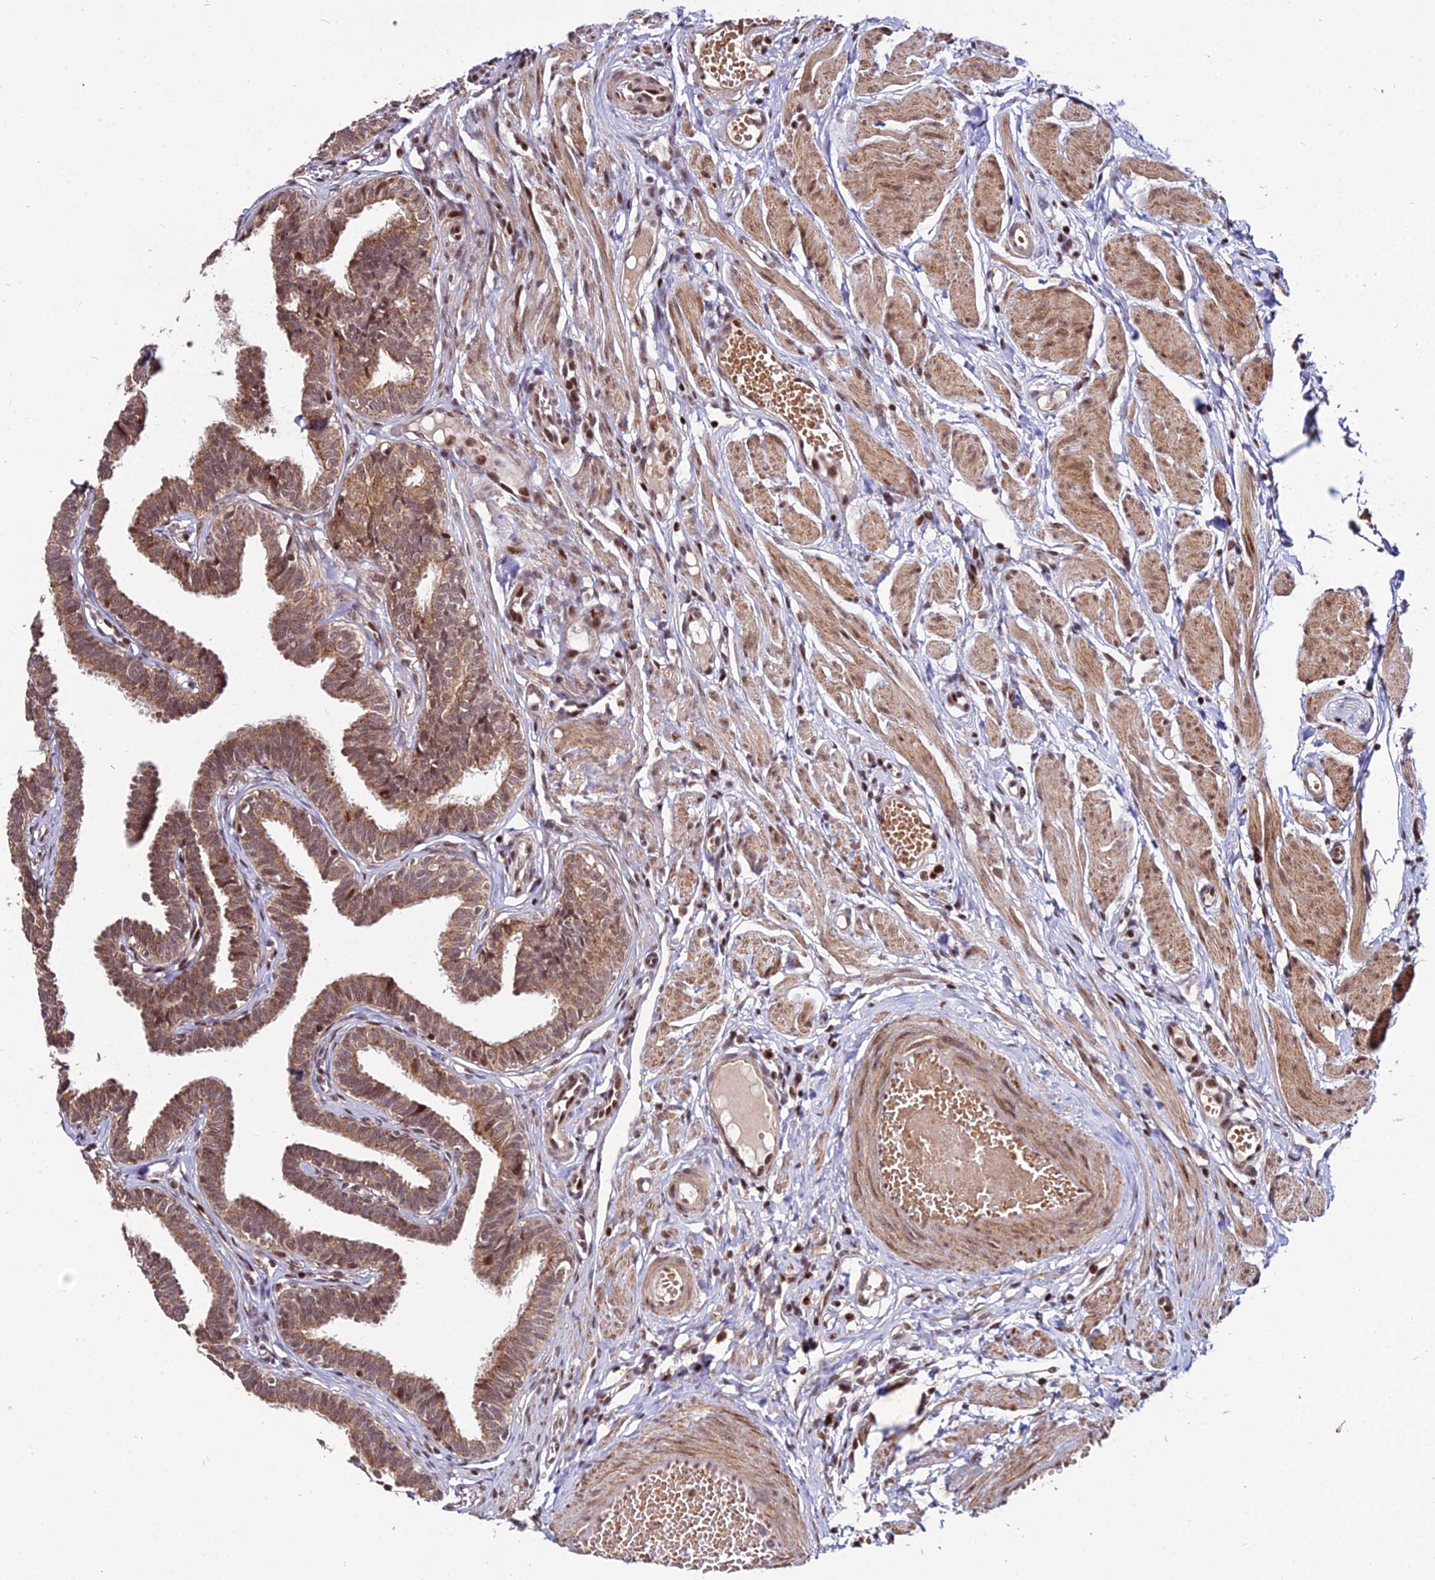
{"staining": {"intensity": "moderate", "quantity": ">75%", "location": "cytoplasmic/membranous"}, "tissue": "fallopian tube", "cell_type": "Glandular cells", "image_type": "normal", "snomed": [{"axis": "morphology", "description": "Normal tissue, NOS"}, {"axis": "topography", "description": "Fallopian tube"}, {"axis": "topography", "description": "Ovary"}], "caption": "Unremarkable fallopian tube exhibits moderate cytoplasmic/membranous expression in approximately >75% of glandular cells Using DAB (3,3'-diaminobenzidine) (brown) and hematoxylin (blue) stains, captured at high magnification using brightfield microscopy..", "gene": "CIB3", "patient": {"sex": "female", "age": 23}}